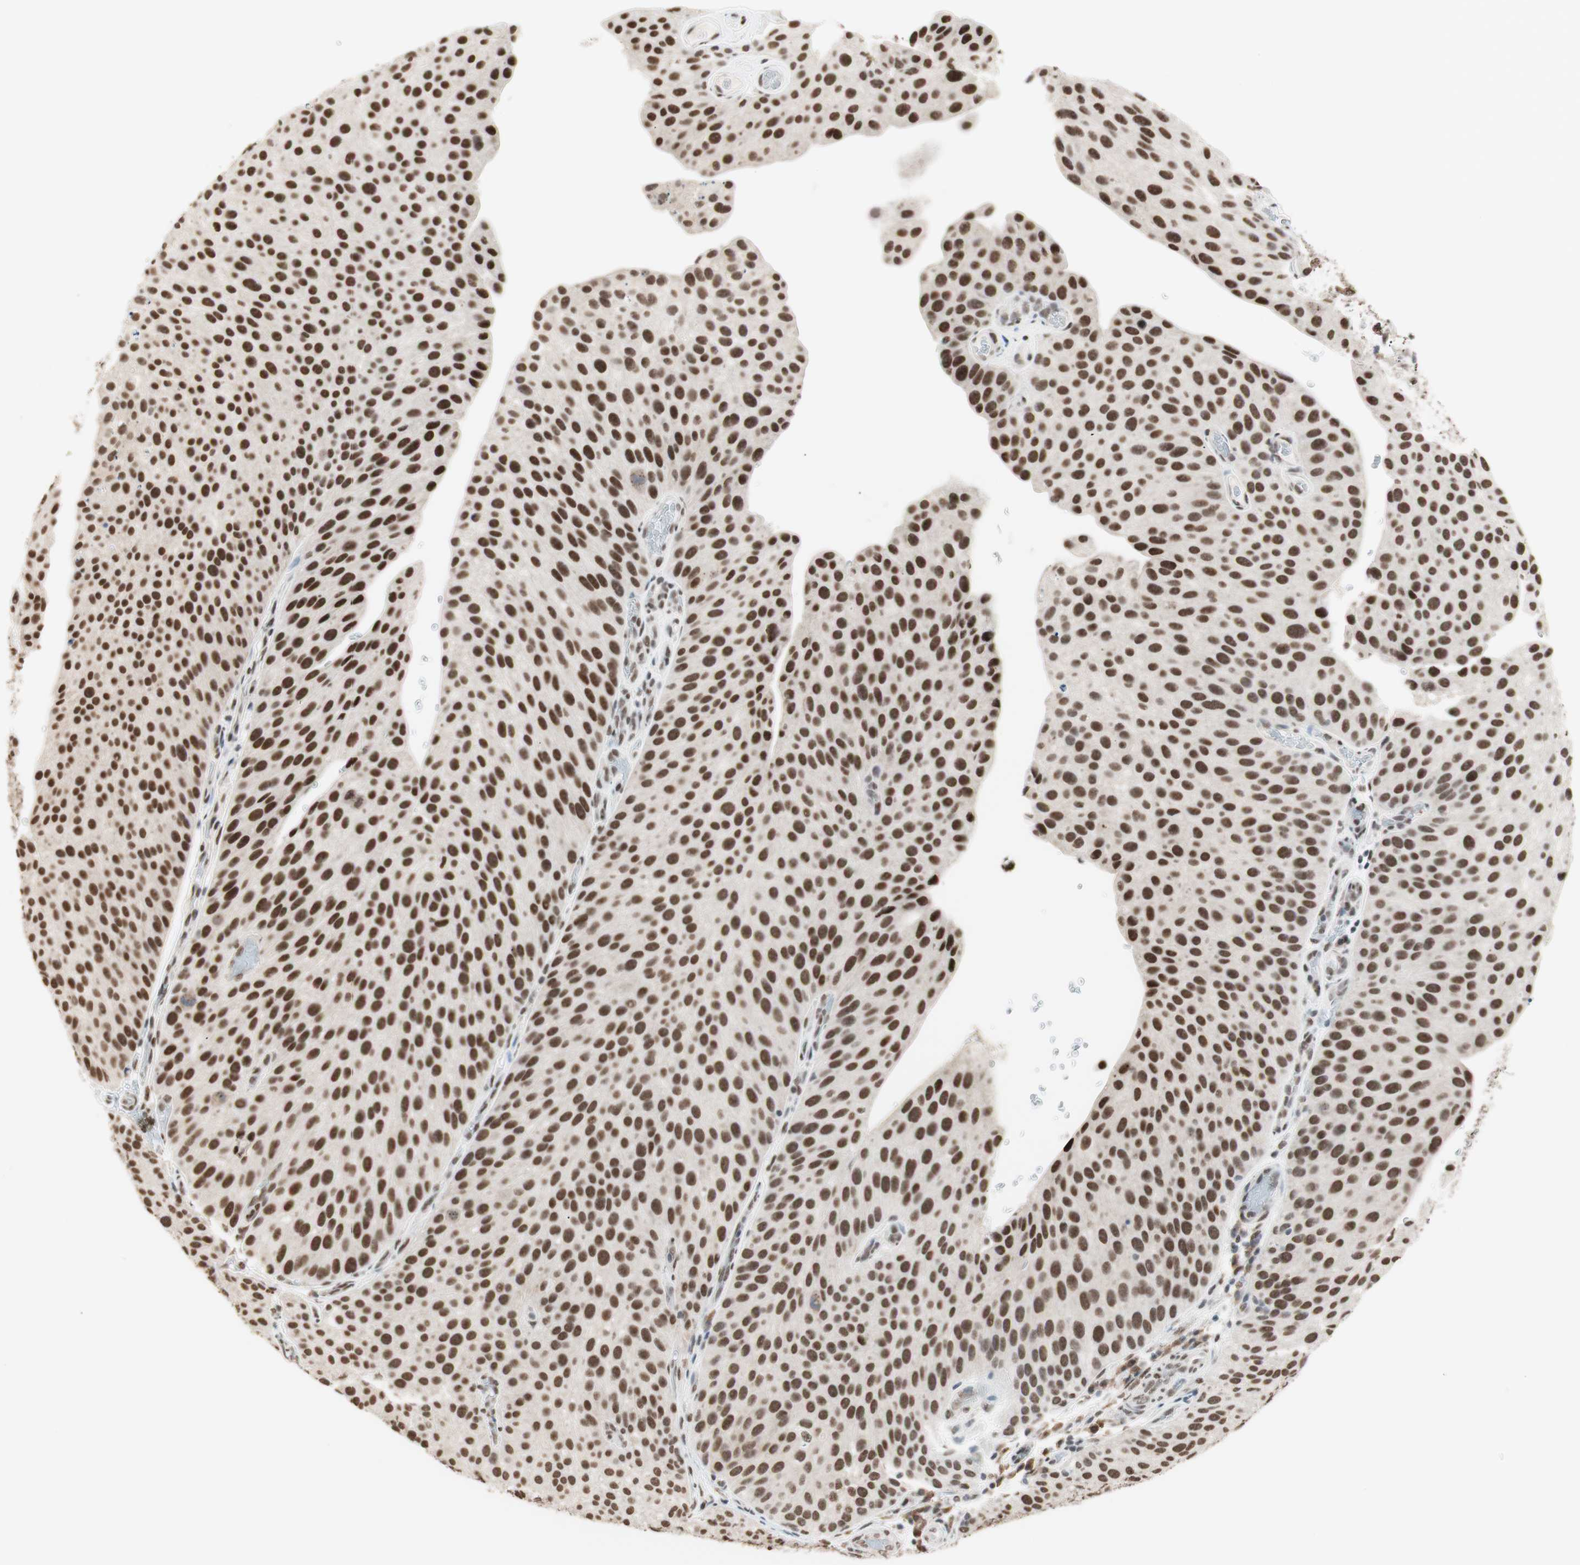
{"staining": {"intensity": "strong", "quantity": ">75%", "location": "nuclear"}, "tissue": "urothelial cancer", "cell_type": "Tumor cells", "image_type": "cancer", "snomed": [{"axis": "morphology", "description": "Urothelial carcinoma, Low grade"}, {"axis": "topography", "description": "Smooth muscle"}, {"axis": "topography", "description": "Urinary bladder"}], "caption": "Immunohistochemistry (IHC) (DAB) staining of urothelial cancer exhibits strong nuclear protein staining in approximately >75% of tumor cells.", "gene": "SMARCE1", "patient": {"sex": "male", "age": 60}}